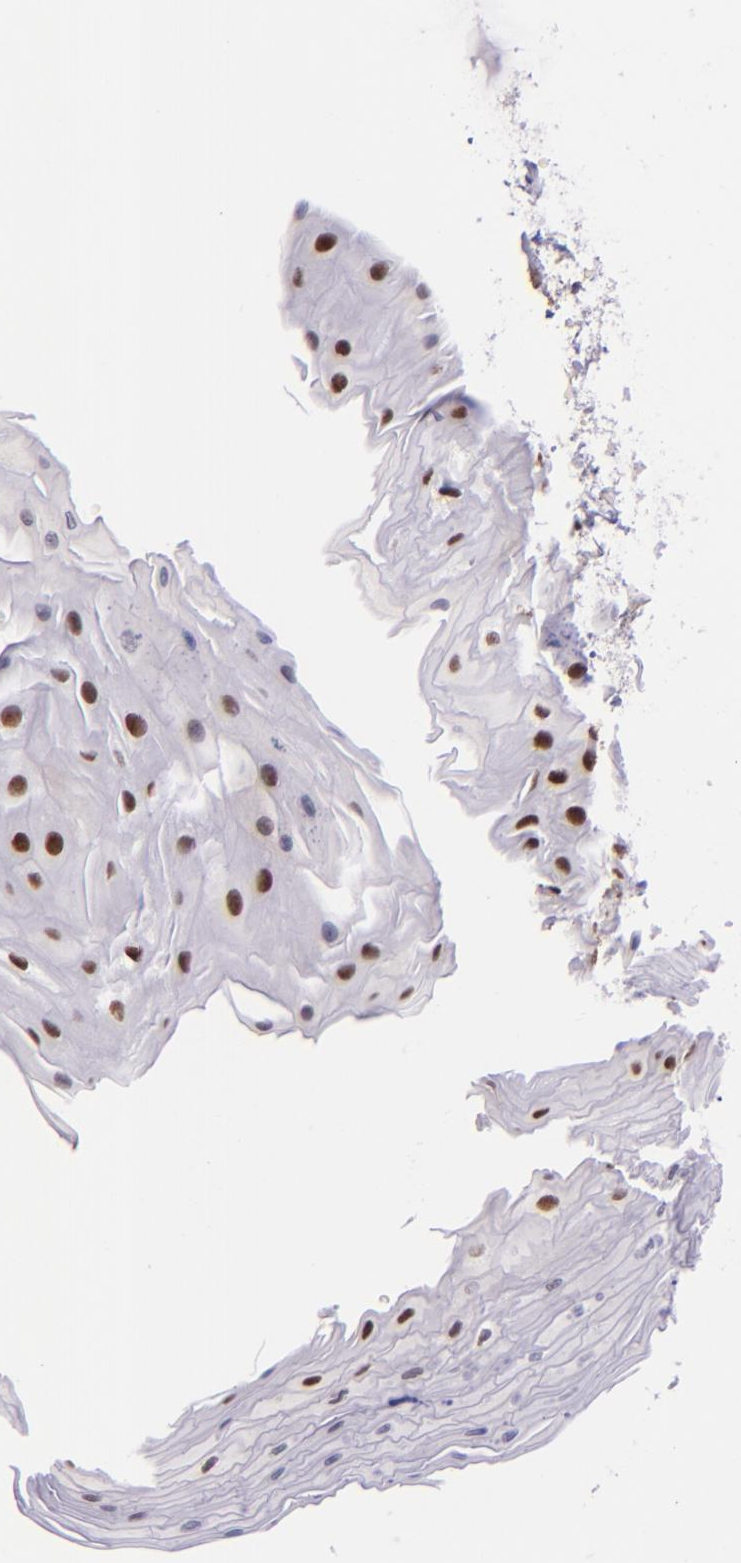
{"staining": {"intensity": "moderate", "quantity": ">75%", "location": "nuclear"}, "tissue": "esophagus", "cell_type": "Squamous epithelial cells", "image_type": "normal", "snomed": [{"axis": "morphology", "description": "Normal tissue, NOS"}, {"axis": "topography", "description": "Esophagus"}], "caption": "IHC (DAB (3,3'-diaminobenzidine)) staining of unremarkable human esophagus demonstrates moderate nuclear protein expression in about >75% of squamous epithelial cells.", "gene": "GPKOW", "patient": {"sex": "male", "age": 62}}